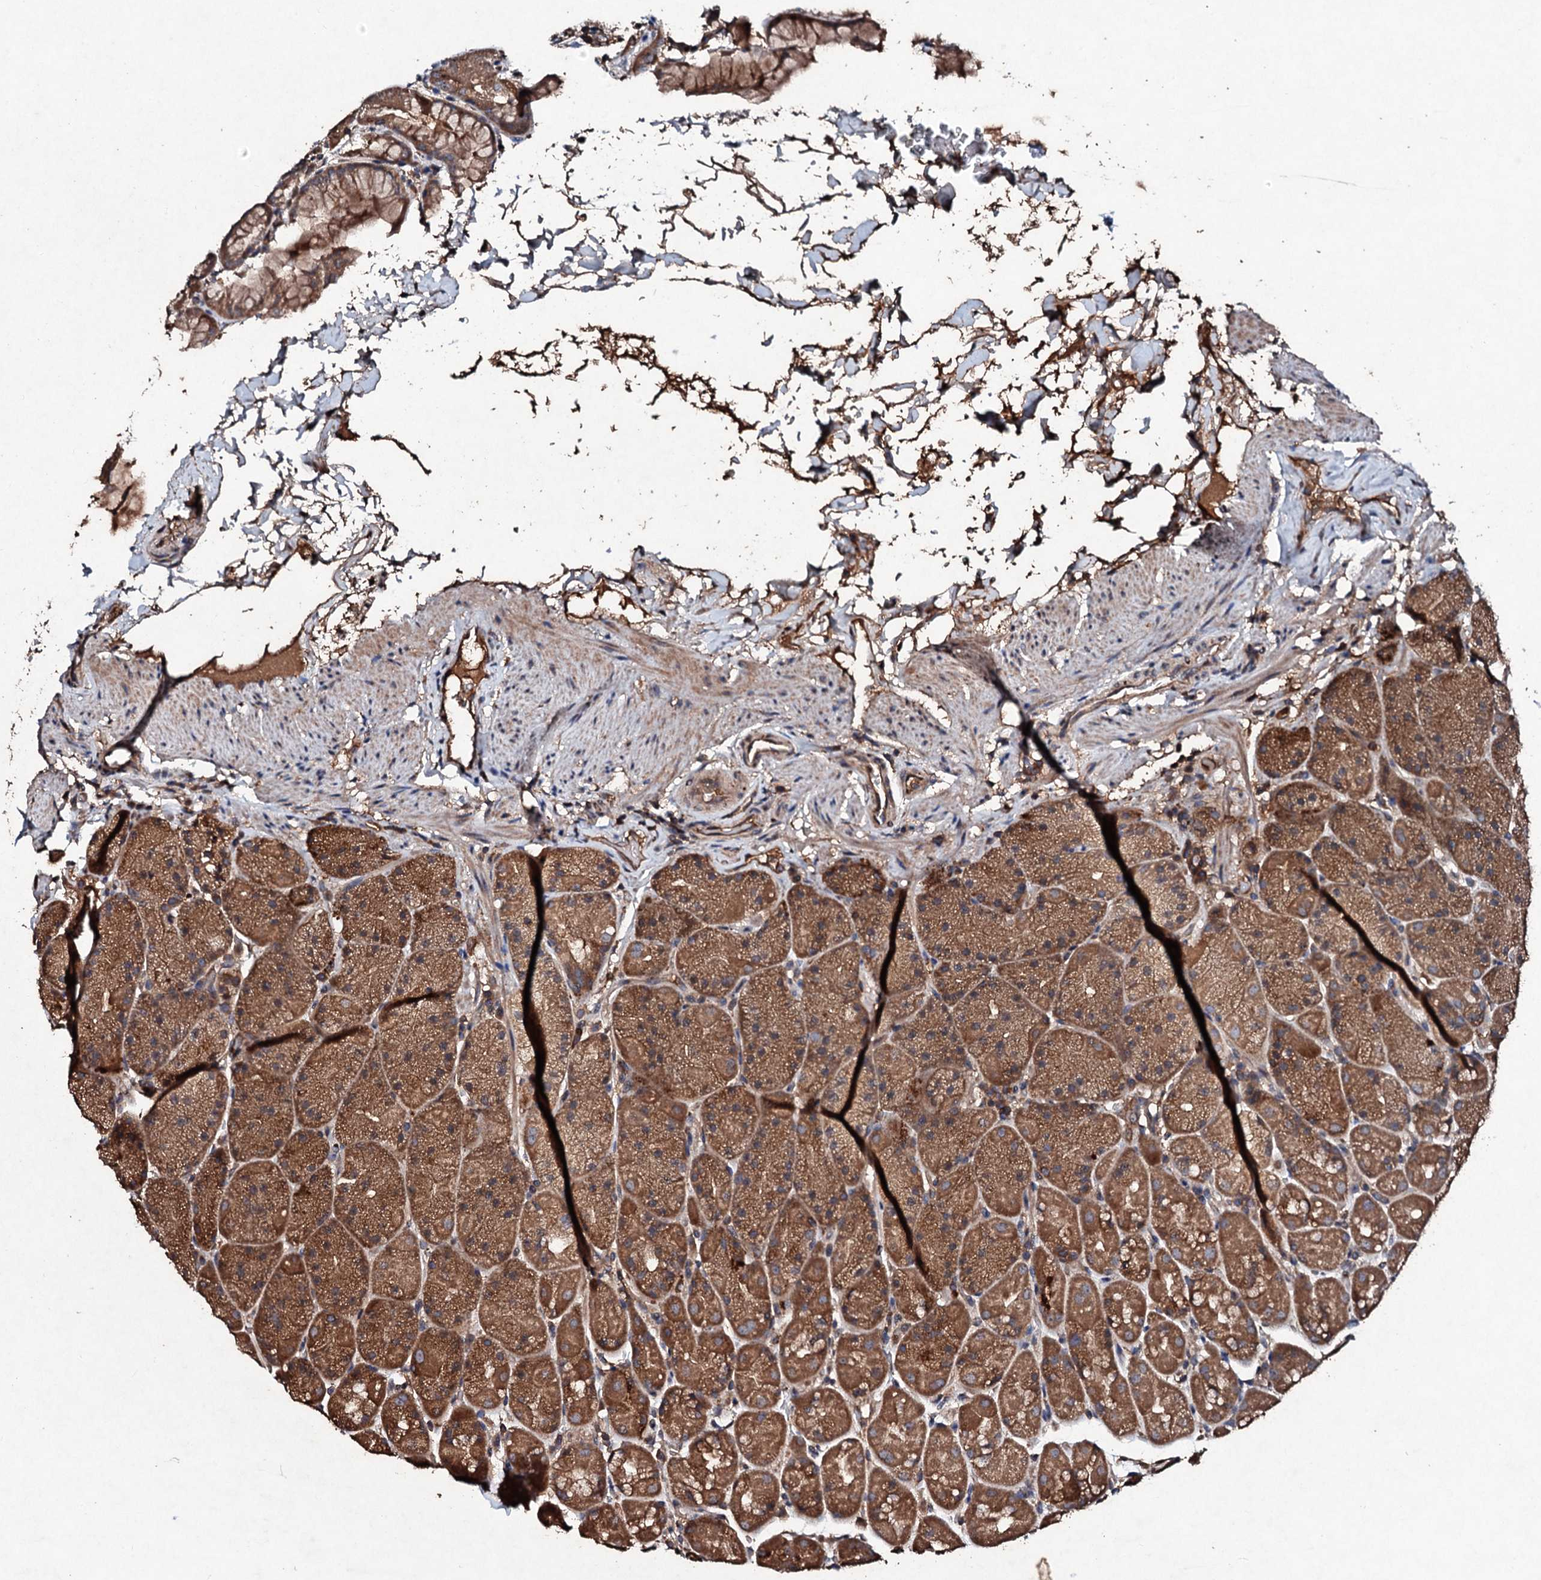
{"staining": {"intensity": "strong", "quantity": ">75%", "location": "cytoplasmic/membranous"}, "tissue": "stomach", "cell_type": "Glandular cells", "image_type": "normal", "snomed": [{"axis": "morphology", "description": "Normal tissue, NOS"}, {"axis": "topography", "description": "Stomach, upper"}, {"axis": "topography", "description": "Stomach, lower"}], "caption": "Immunohistochemistry of benign stomach exhibits high levels of strong cytoplasmic/membranous positivity in about >75% of glandular cells. Using DAB (3,3'-diaminobenzidine) (brown) and hematoxylin (blue) stains, captured at high magnification using brightfield microscopy.", "gene": "KERA", "patient": {"sex": "male", "age": 67}}